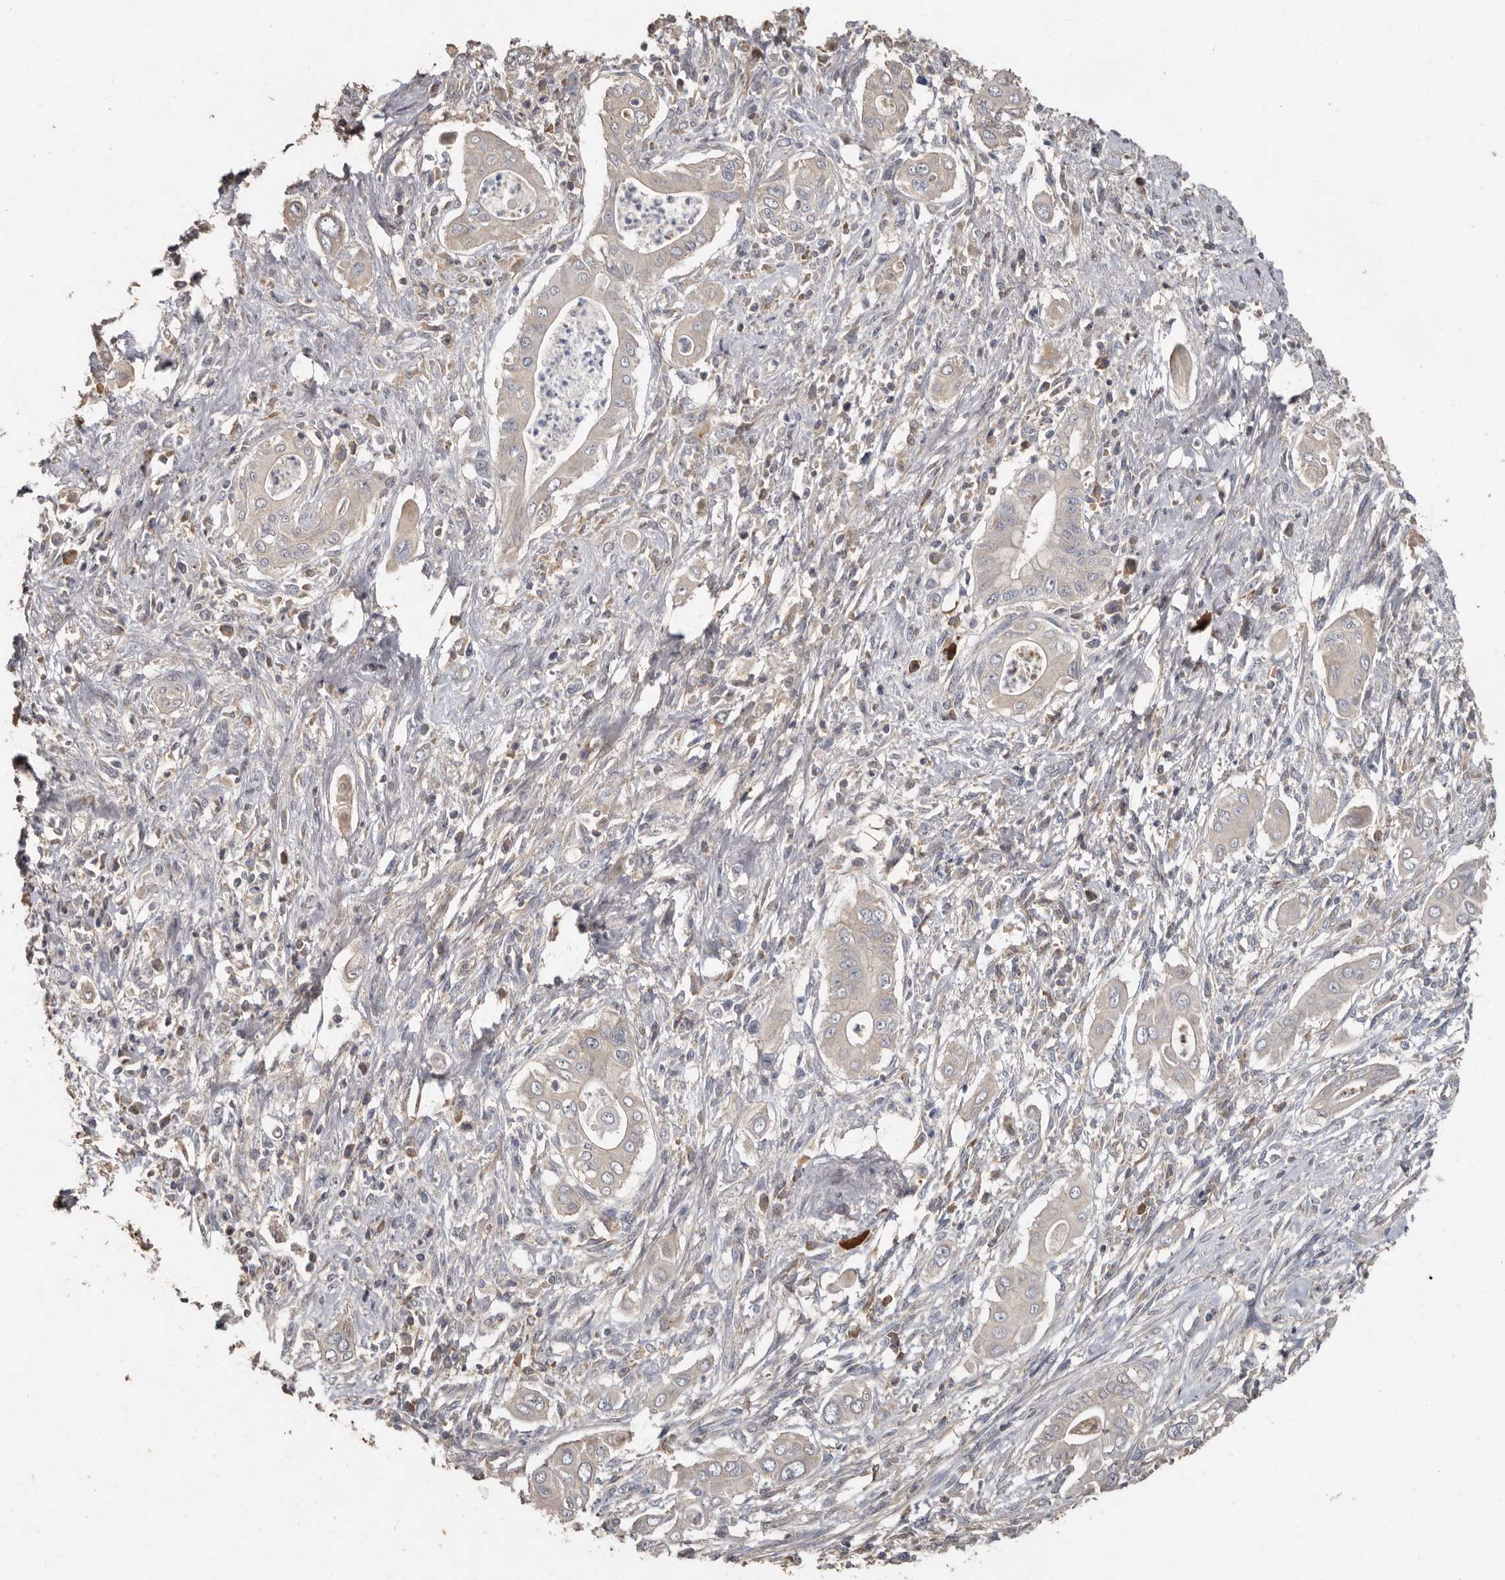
{"staining": {"intensity": "negative", "quantity": "none", "location": "none"}, "tissue": "pancreatic cancer", "cell_type": "Tumor cells", "image_type": "cancer", "snomed": [{"axis": "morphology", "description": "Adenocarcinoma, NOS"}, {"axis": "topography", "description": "Pancreas"}], "caption": "Pancreatic cancer (adenocarcinoma) was stained to show a protein in brown. There is no significant staining in tumor cells.", "gene": "KIF26B", "patient": {"sex": "male", "age": 58}}